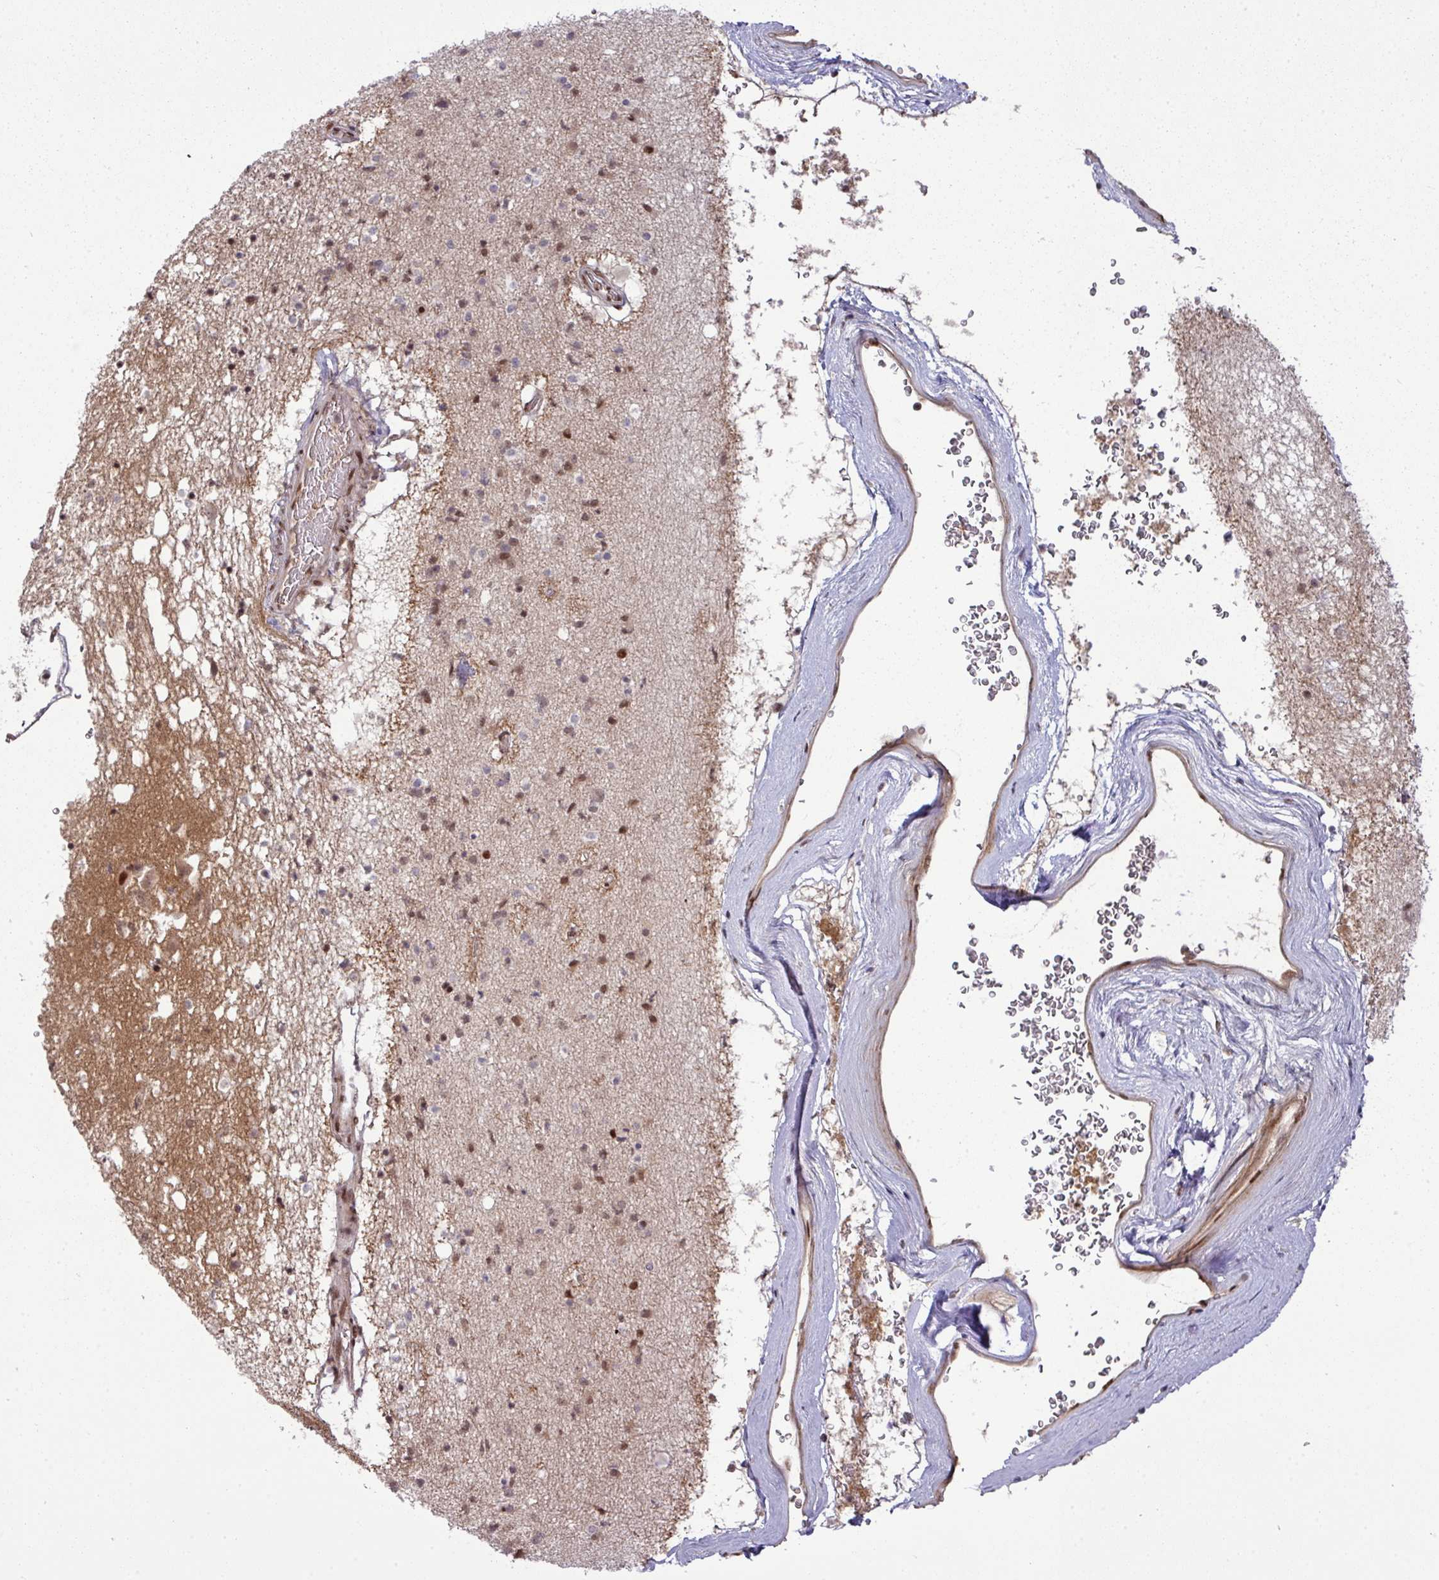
{"staining": {"intensity": "moderate", "quantity": ">75%", "location": "nuclear"}, "tissue": "caudate", "cell_type": "Glial cells", "image_type": "normal", "snomed": [{"axis": "morphology", "description": "Normal tissue, NOS"}, {"axis": "topography", "description": "Lateral ventricle wall"}], "caption": "Glial cells display medium levels of moderate nuclear staining in approximately >75% of cells in normal human caudate. The protein is shown in brown color, while the nuclei are stained blue.", "gene": "CIC", "patient": {"sex": "male", "age": 58}}